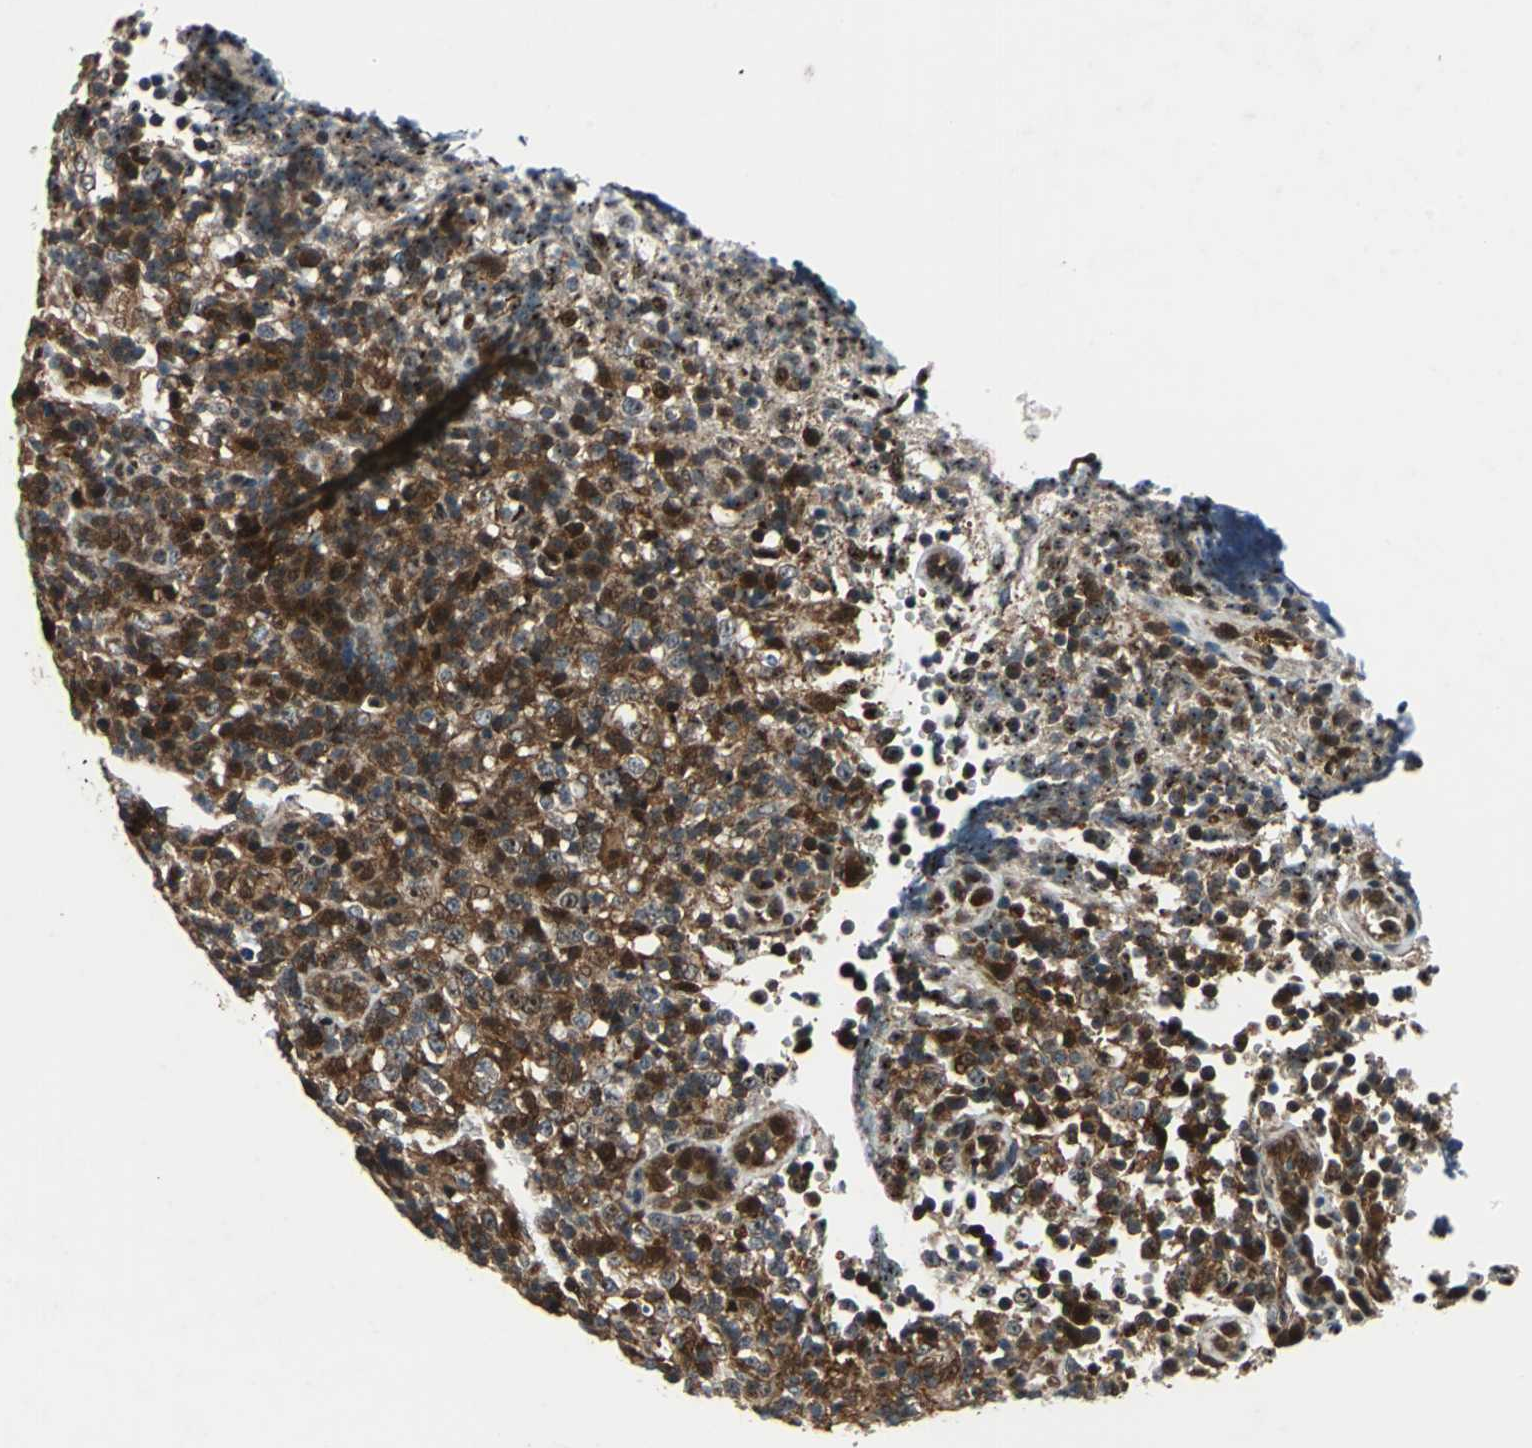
{"staining": {"intensity": "strong", "quantity": "25%-75%", "location": "cytoplasmic/membranous,nuclear"}, "tissue": "lymphoma", "cell_type": "Tumor cells", "image_type": "cancer", "snomed": [{"axis": "morphology", "description": "Malignant lymphoma, non-Hodgkin's type, High grade"}, {"axis": "topography", "description": "Lymph node"}], "caption": "High-grade malignant lymphoma, non-Hodgkin's type stained for a protein shows strong cytoplasmic/membranous and nuclear positivity in tumor cells. (Stains: DAB (3,3'-diaminobenzidine) in brown, nuclei in blue, Microscopy: brightfield microscopy at high magnification).", "gene": "AATF", "patient": {"sex": "female", "age": 76}}